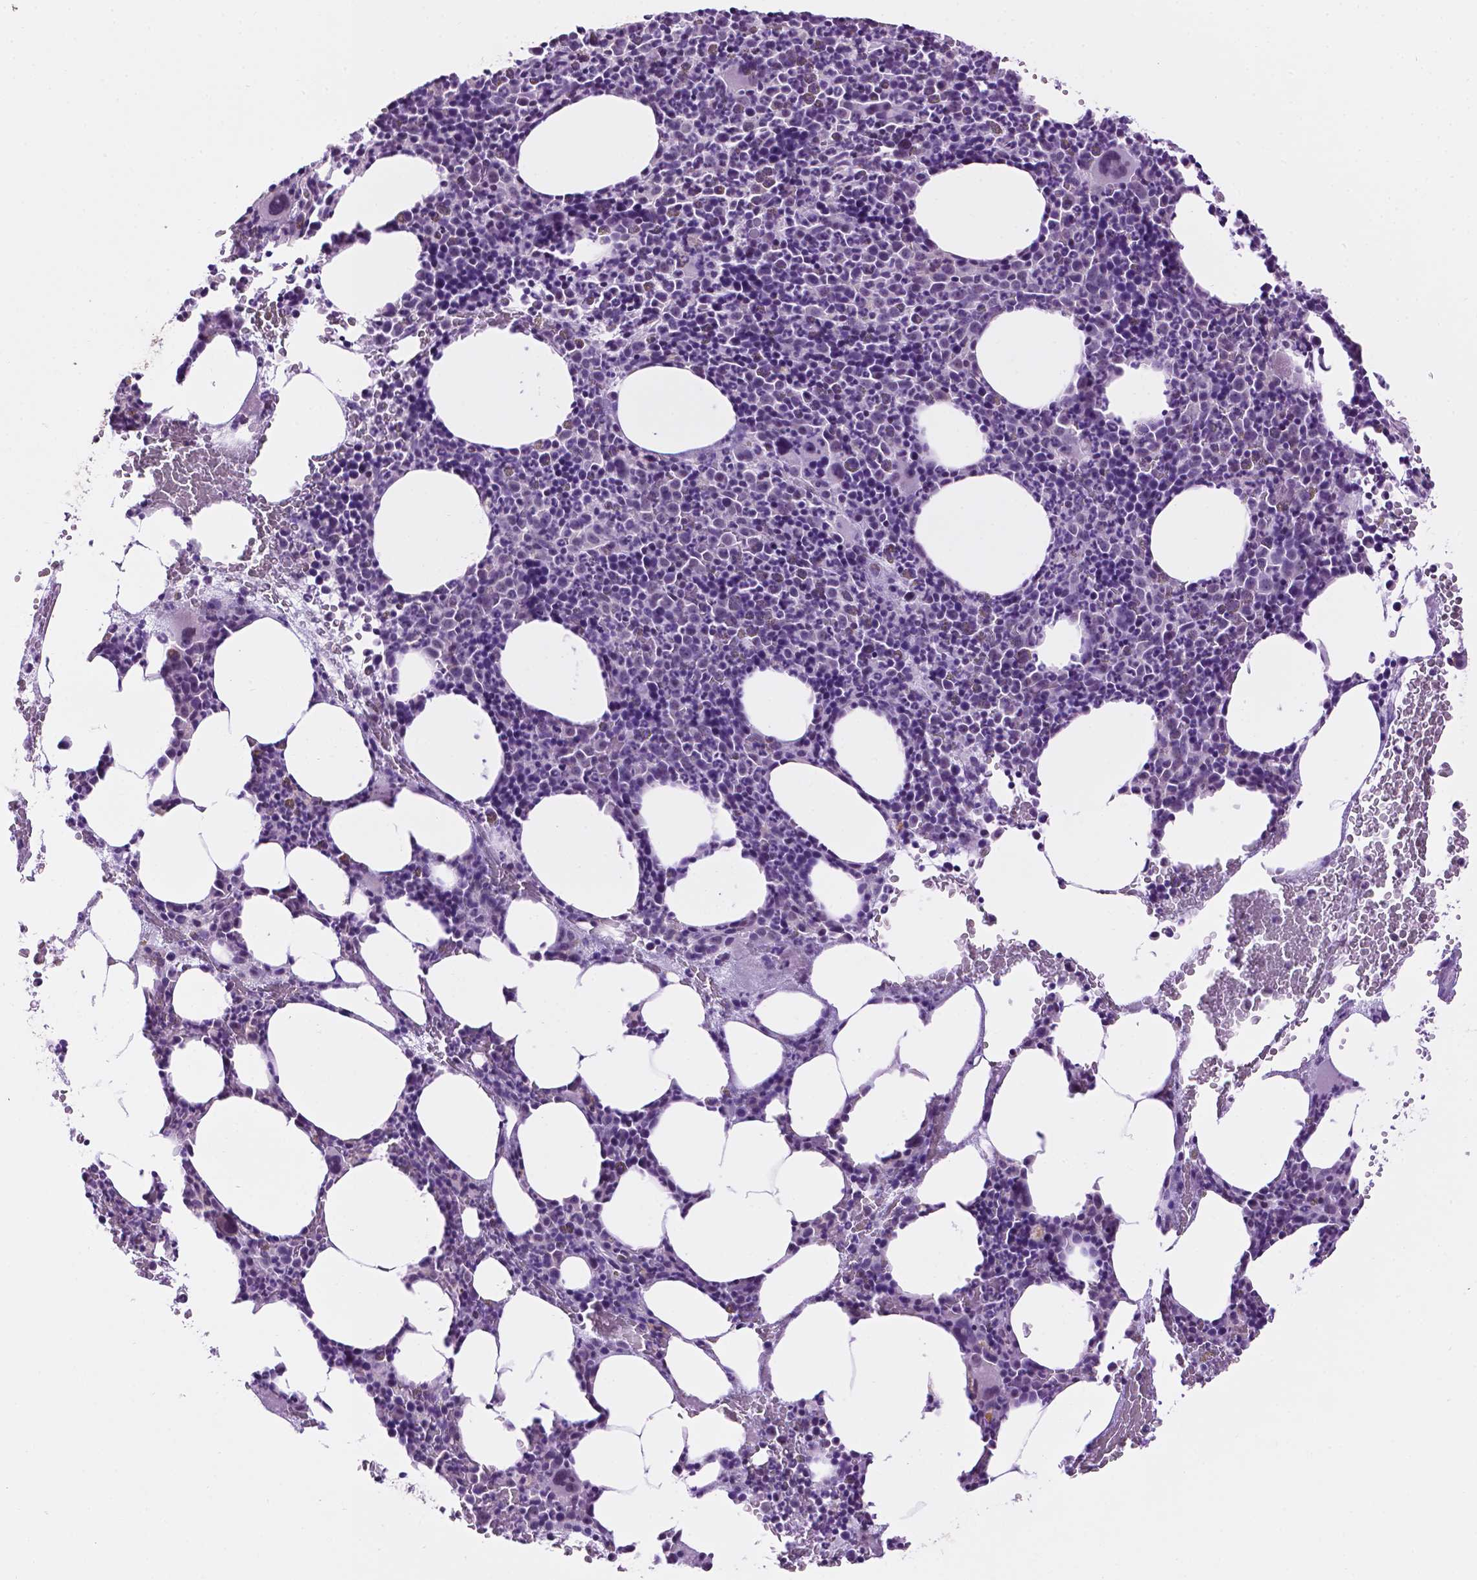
{"staining": {"intensity": "negative", "quantity": "none", "location": "none"}, "tissue": "bone marrow", "cell_type": "Hematopoietic cells", "image_type": "normal", "snomed": [{"axis": "morphology", "description": "Normal tissue, NOS"}, {"axis": "topography", "description": "Bone marrow"}], "caption": "Benign bone marrow was stained to show a protein in brown. There is no significant expression in hematopoietic cells. (DAB (3,3'-diaminobenzidine) IHC visualized using brightfield microscopy, high magnification).", "gene": "TACSTD2", "patient": {"sex": "male", "age": 89}}